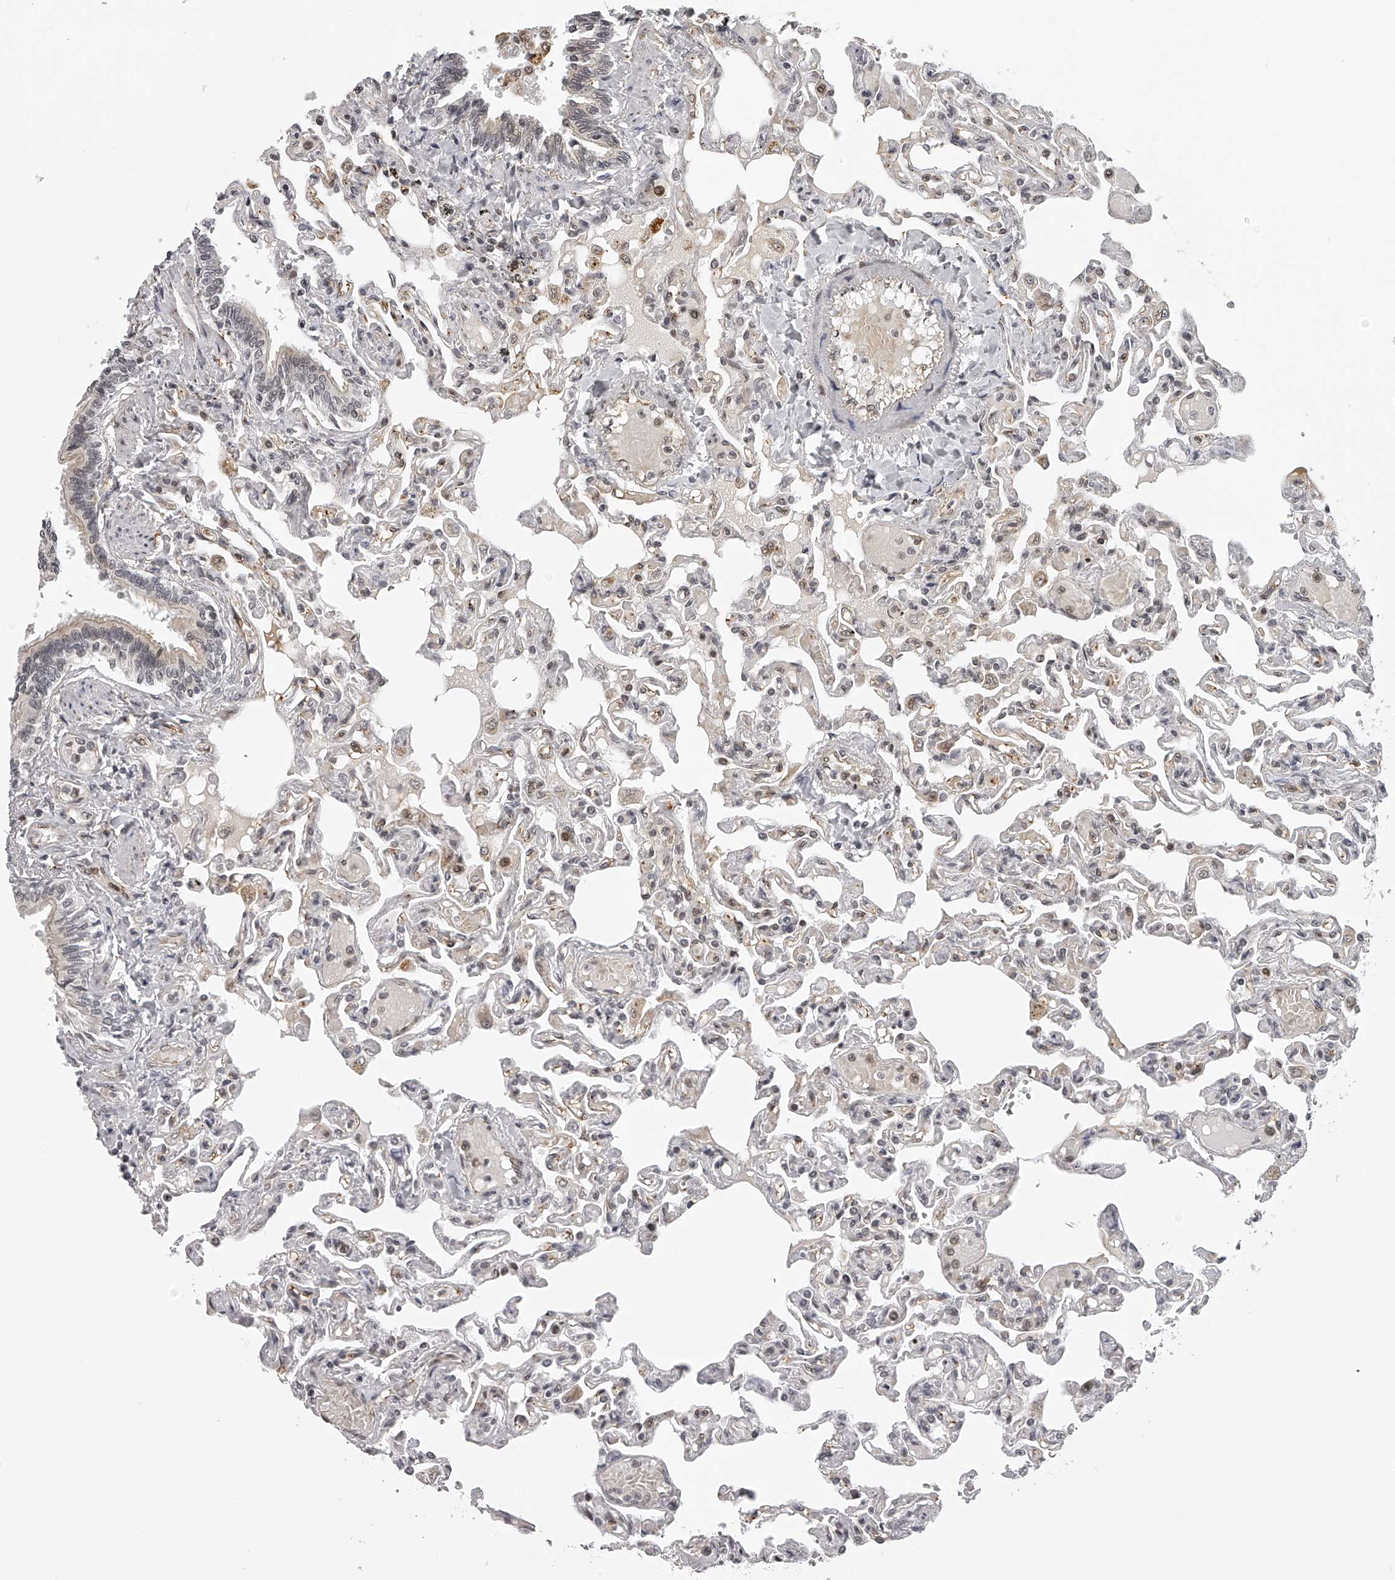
{"staining": {"intensity": "negative", "quantity": "none", "location": "none"}, "tissue": "lung", "cell_type": "Alveolar cells", "image_type": "normal", "snomed": [{"axis": "morphology", "description": "Normal tissue, NOS"}, {"axis": "topography", "description": "Lung"}], "caption": "Lung was stained to show a protein in brown. There is no significant expression in alveolar cells. (DAB IHC, high magnification).", "gene": "ODF2L", "patient": {"sex": "male", "age": 21}}